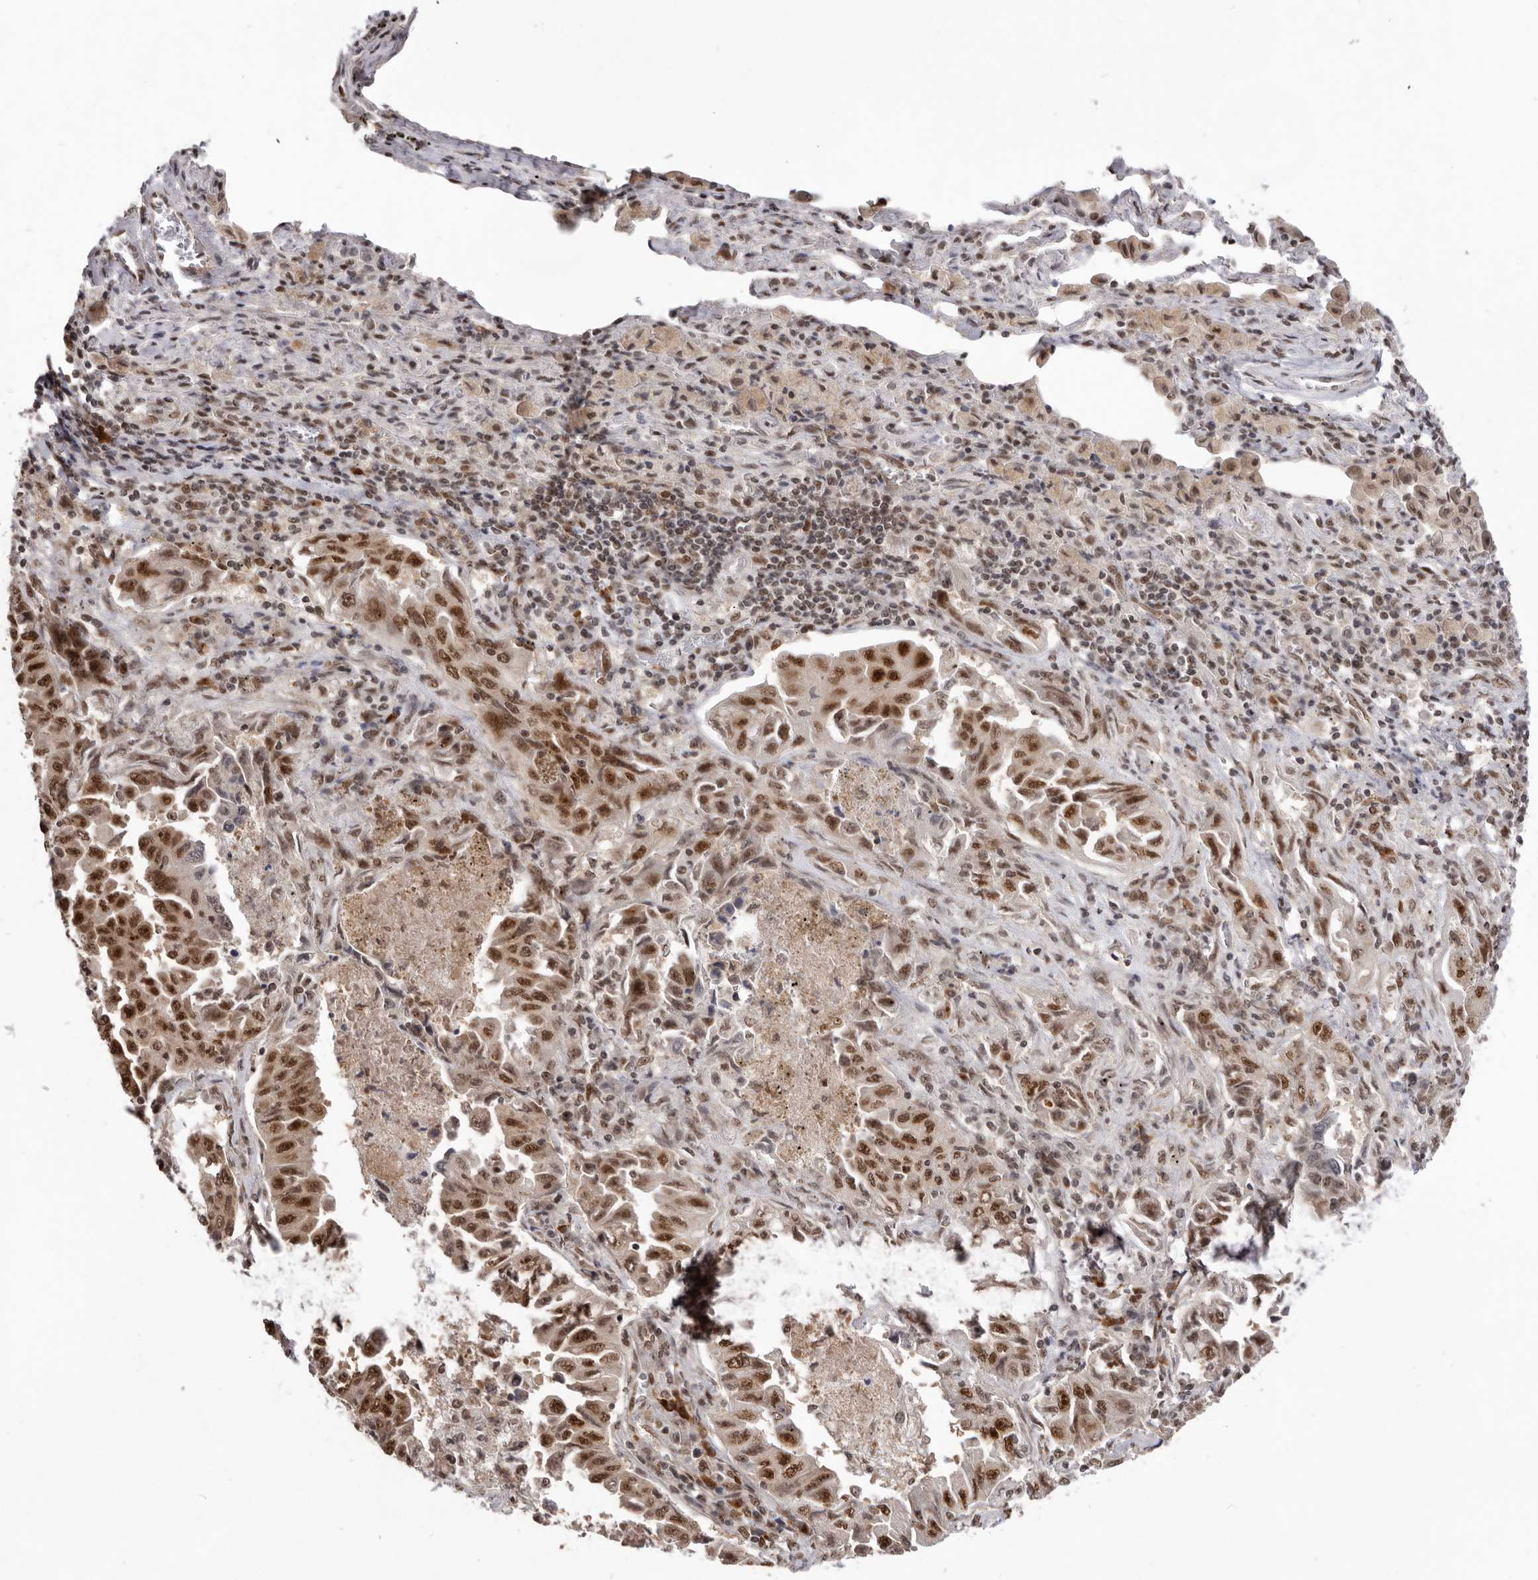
{"staining": {"intensity": "strong", "quantity": ">75%", "location": "nuclear"}, "tissue": "lung cancer", "cell_type": "Tumor cells", "image_type": "cancer", "snomed": [{"axis": "morphology", "description": "Adenocarcinoma, NOS"}, {"axis": "topography", "description": "Lung"}], "caption": "Immunohistochemistry (DAB) staining of lung cancer (adenocarcinoma) shows strong nuclear protein staining in about >75% of tumor cells. (DAB = brown stain, brightfield microscopy at high magnification).", "gene": "CHTOP", "patient": {"sex": "female", "age": 51}}